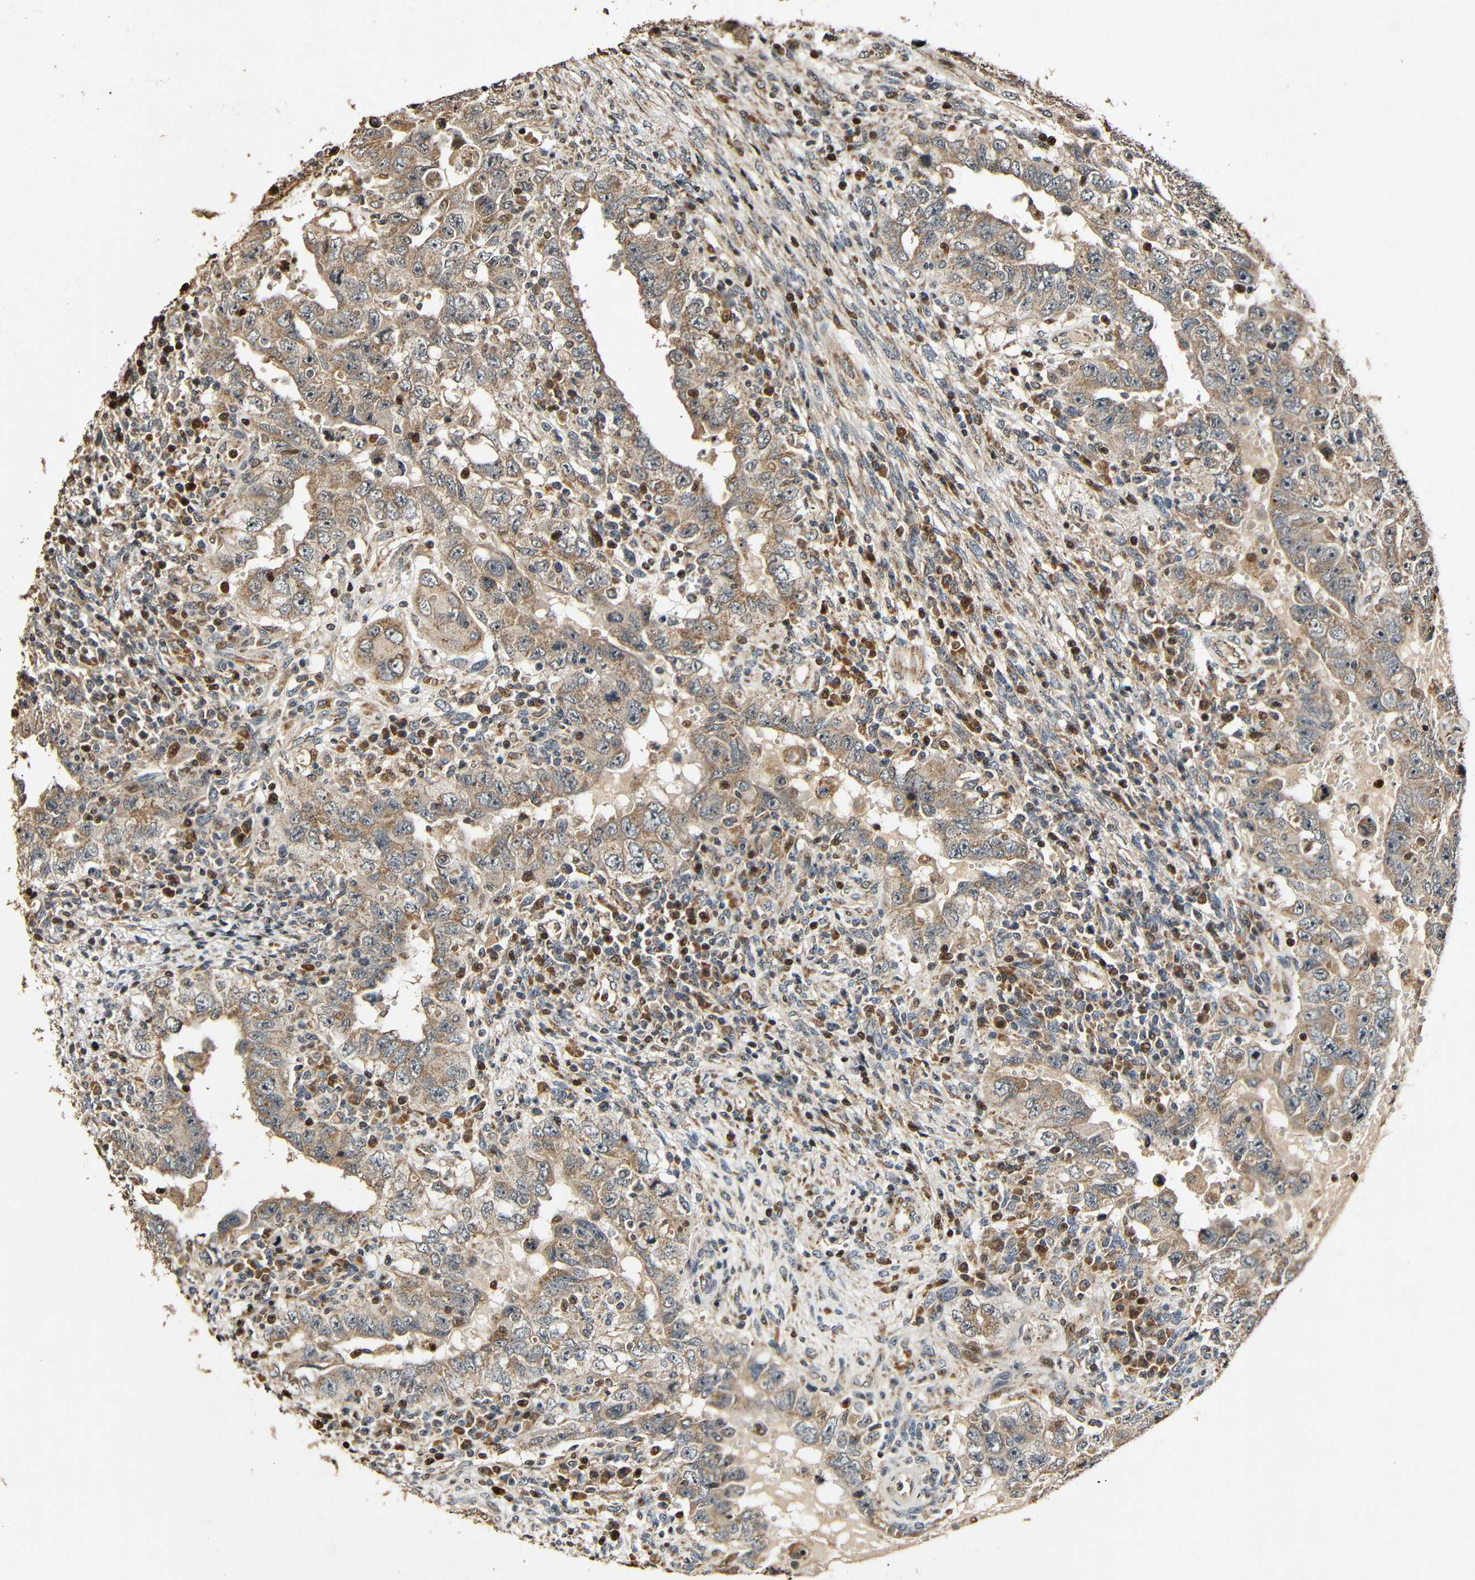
{"staining": {"intensity": "moderate", "quantity": ">75%", "location": "cytoplasmic/membranous"}, "tissue": "testis cancer", "cell_type": "Tumor cells", "image_type": "cancer", "snomed": [{"axis": "morphology", "description": "Carcinoma, Embryonal, NOS"}, {"axis": "topography", "description": "Testis"}], "caption": "Tumor cells show medium levels of moderate cytoplasmic/membranous staining in about >75% of cells in human testis cancer.", "gene": "KAZALD1", "patient": {"sex": "male", "age": 26}}